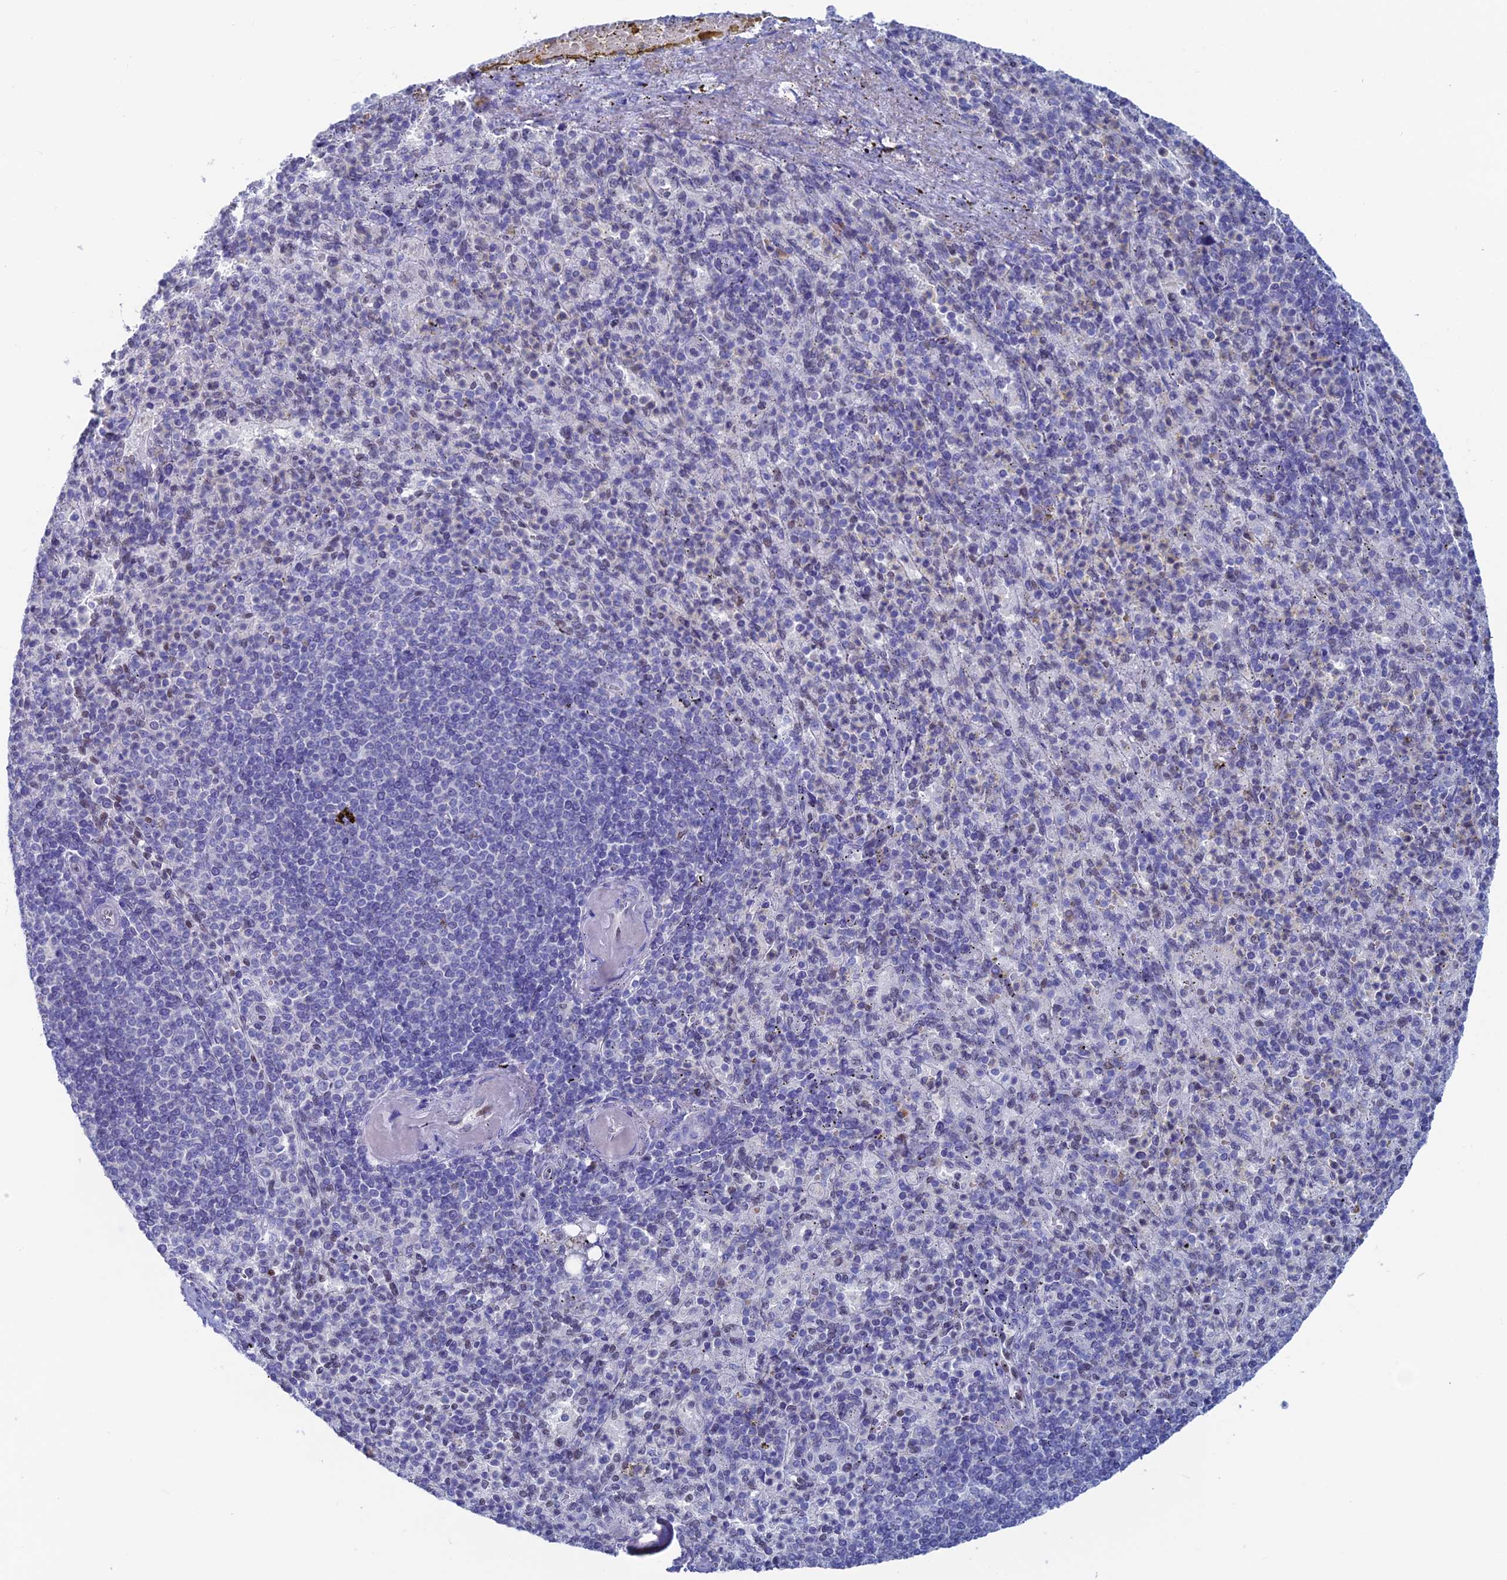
{"staining": {"intensity": "moderate", "quantity": "25%-75%", "location": "nuclear"}, "tissue": "spleen", "cell_type": "Cells in red pulp", "image_type": "normal", "snomed": [{"axis": "morphology", "description": "Normal tissue, NOS"}, {"axis": "topography", "description": "Spleen"}], "caption": "This is an image of IHC staining of unremarkable spleen, which shows moderate expression in the nuclear of cells in red pulp.", "gene": "NOL4L", "patient": {"sex": "female", "age": 74}}